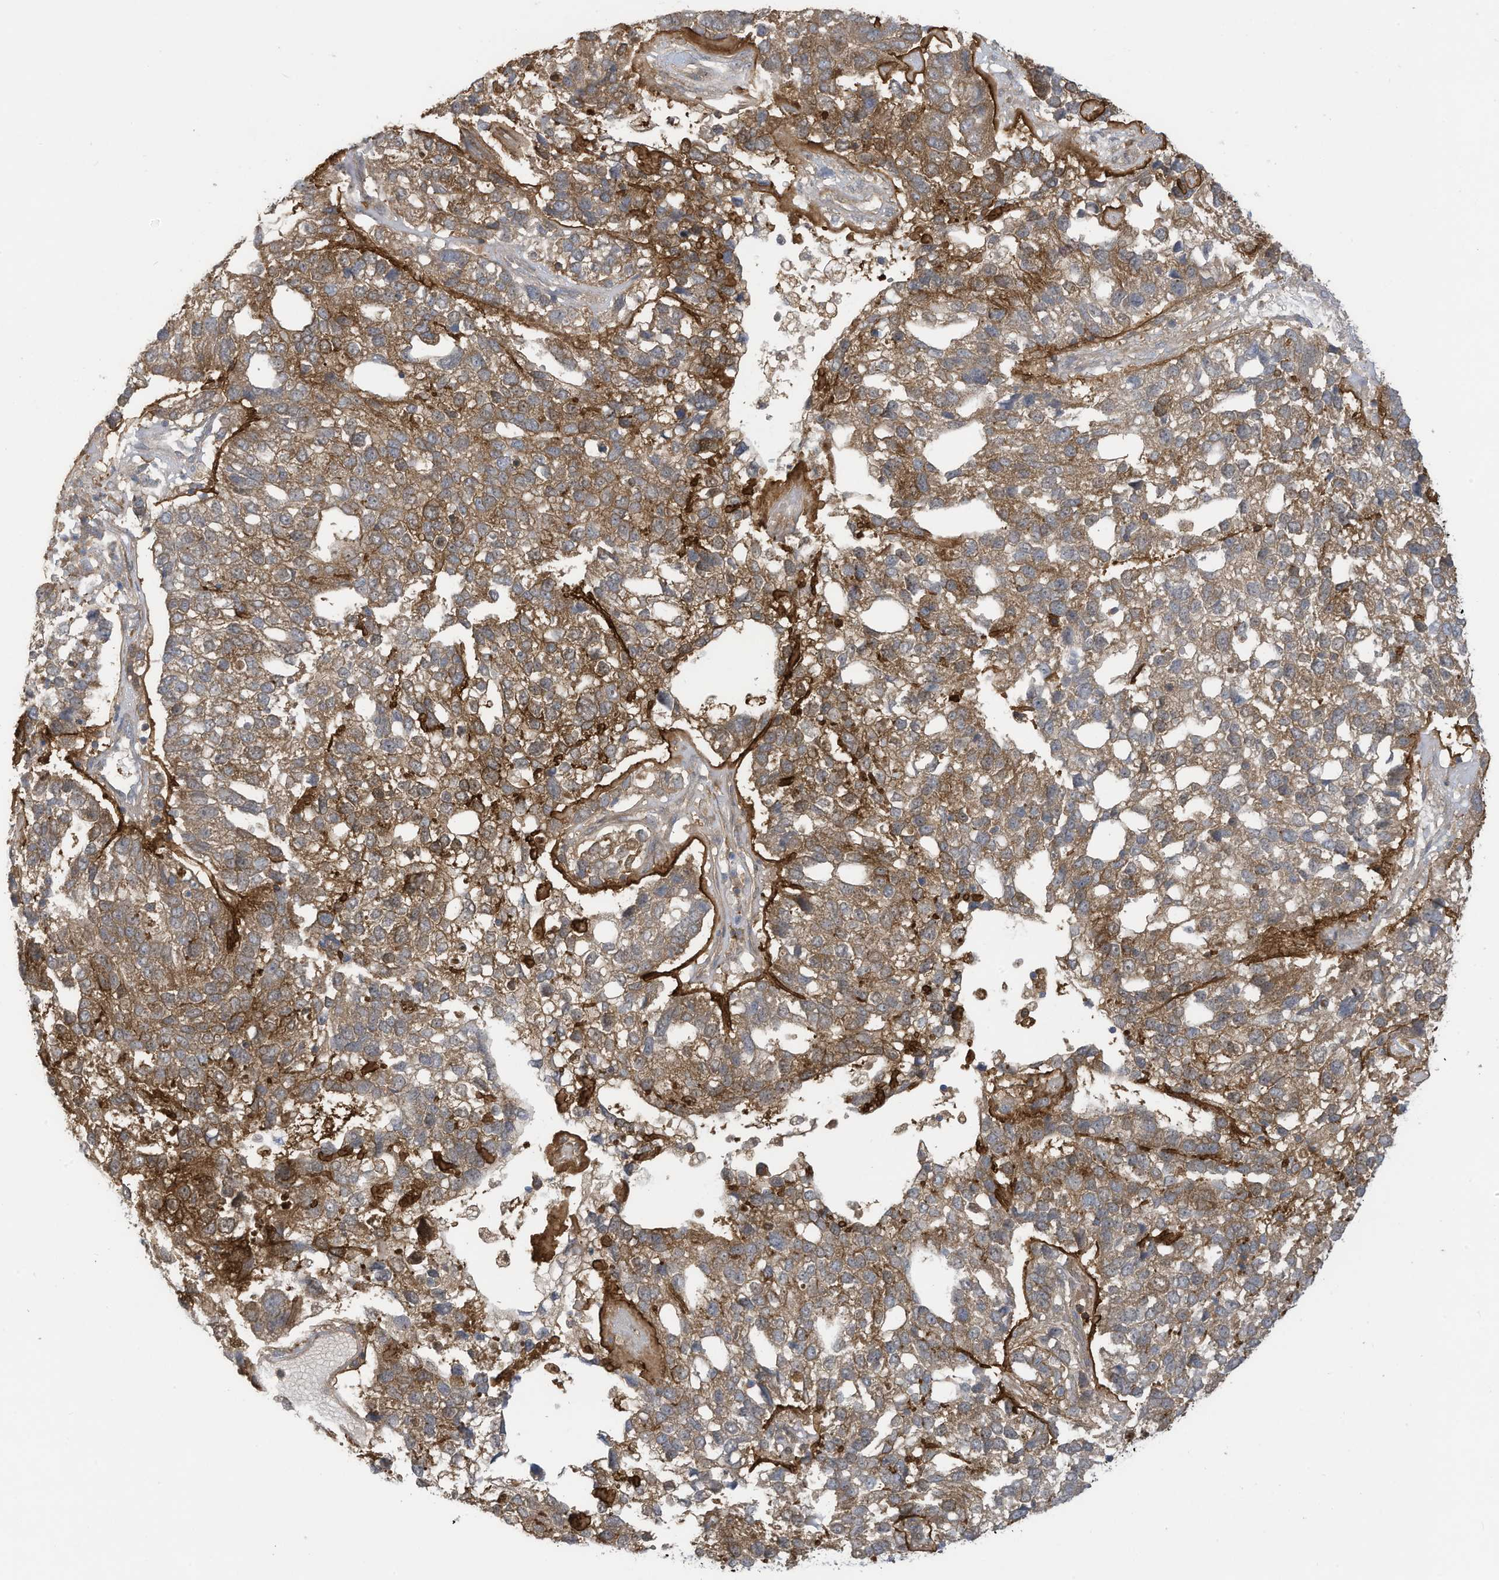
{"staining": {"intensity": "moderate", "quantity": ">75%", "location": "cytoplasmic/membranous"}, "tissue": "pancreatic cancer", "cell_type": "Tumor cells", "image_type": "cancer", "snomed": [{"axis": "morphology", "description": "Adenocarcinoma, NOS"}, {"axis": "topography", "description": "Pancreas"}], "caption": "Human pancreatic cancer (adenocarcinoma) stained with a protein marker demonstrates moderate staining in tumor cells.", "gene": "ADI1", "patient": {"sex": "female", "age": 61}}